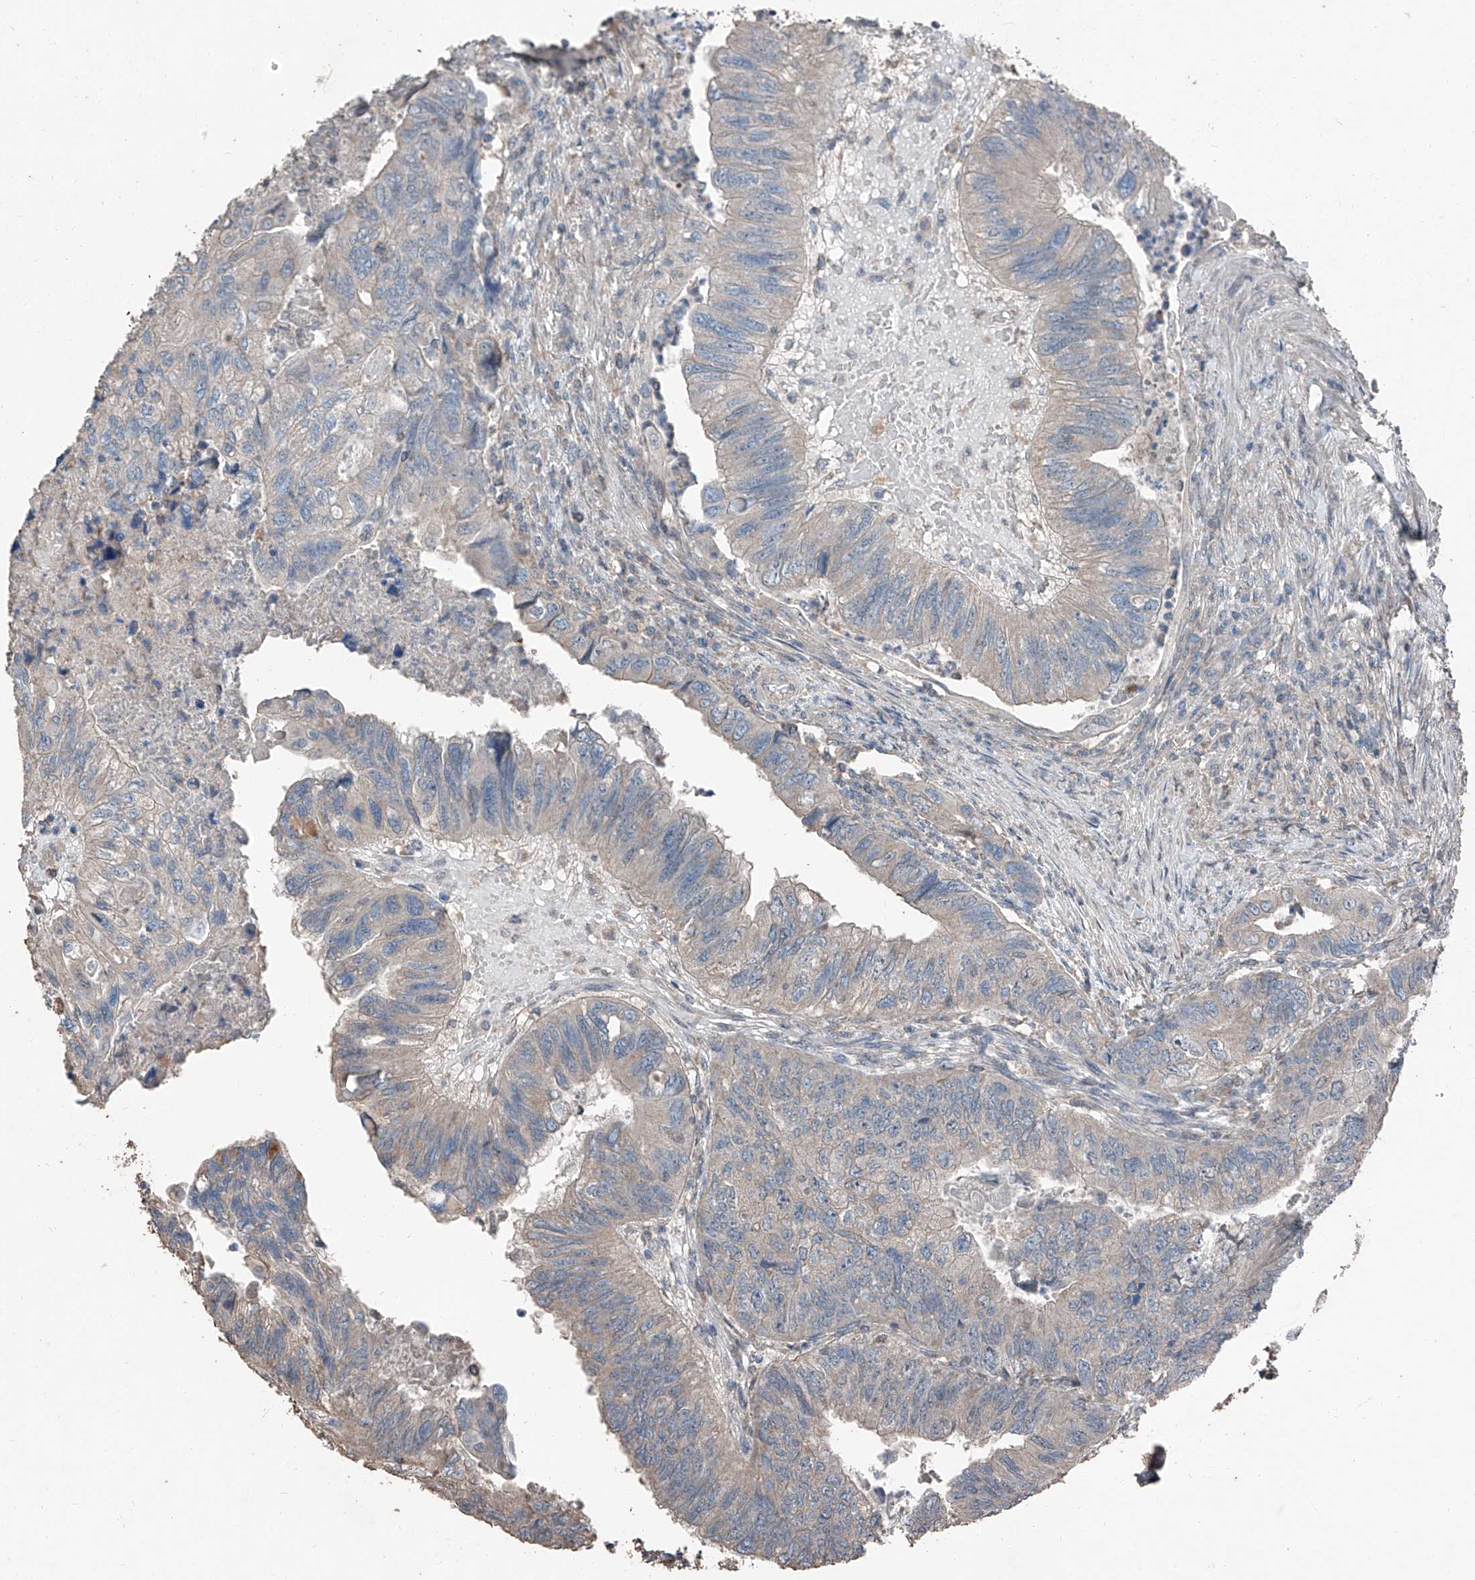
{"staining": {"intensity": "negative", "quantity": "none", "location": "none"}, "tissue": "colorectal cancer", "cell_type": "Tumor cells", "image_type": "cancer", "snomed": [{"axis": "morphology", "description": "Adenocarcinoma, NOS"}, {"axis": "topography", "description": "Rectum"}], "caption": "Colorectal cancer (adenocarcinoma) stained for a protein using immunohistochemistry (IHC) displays no staining tumor cells.", "gene": "MAMLD1", "patient": {"sex": "male", "age": 63}}